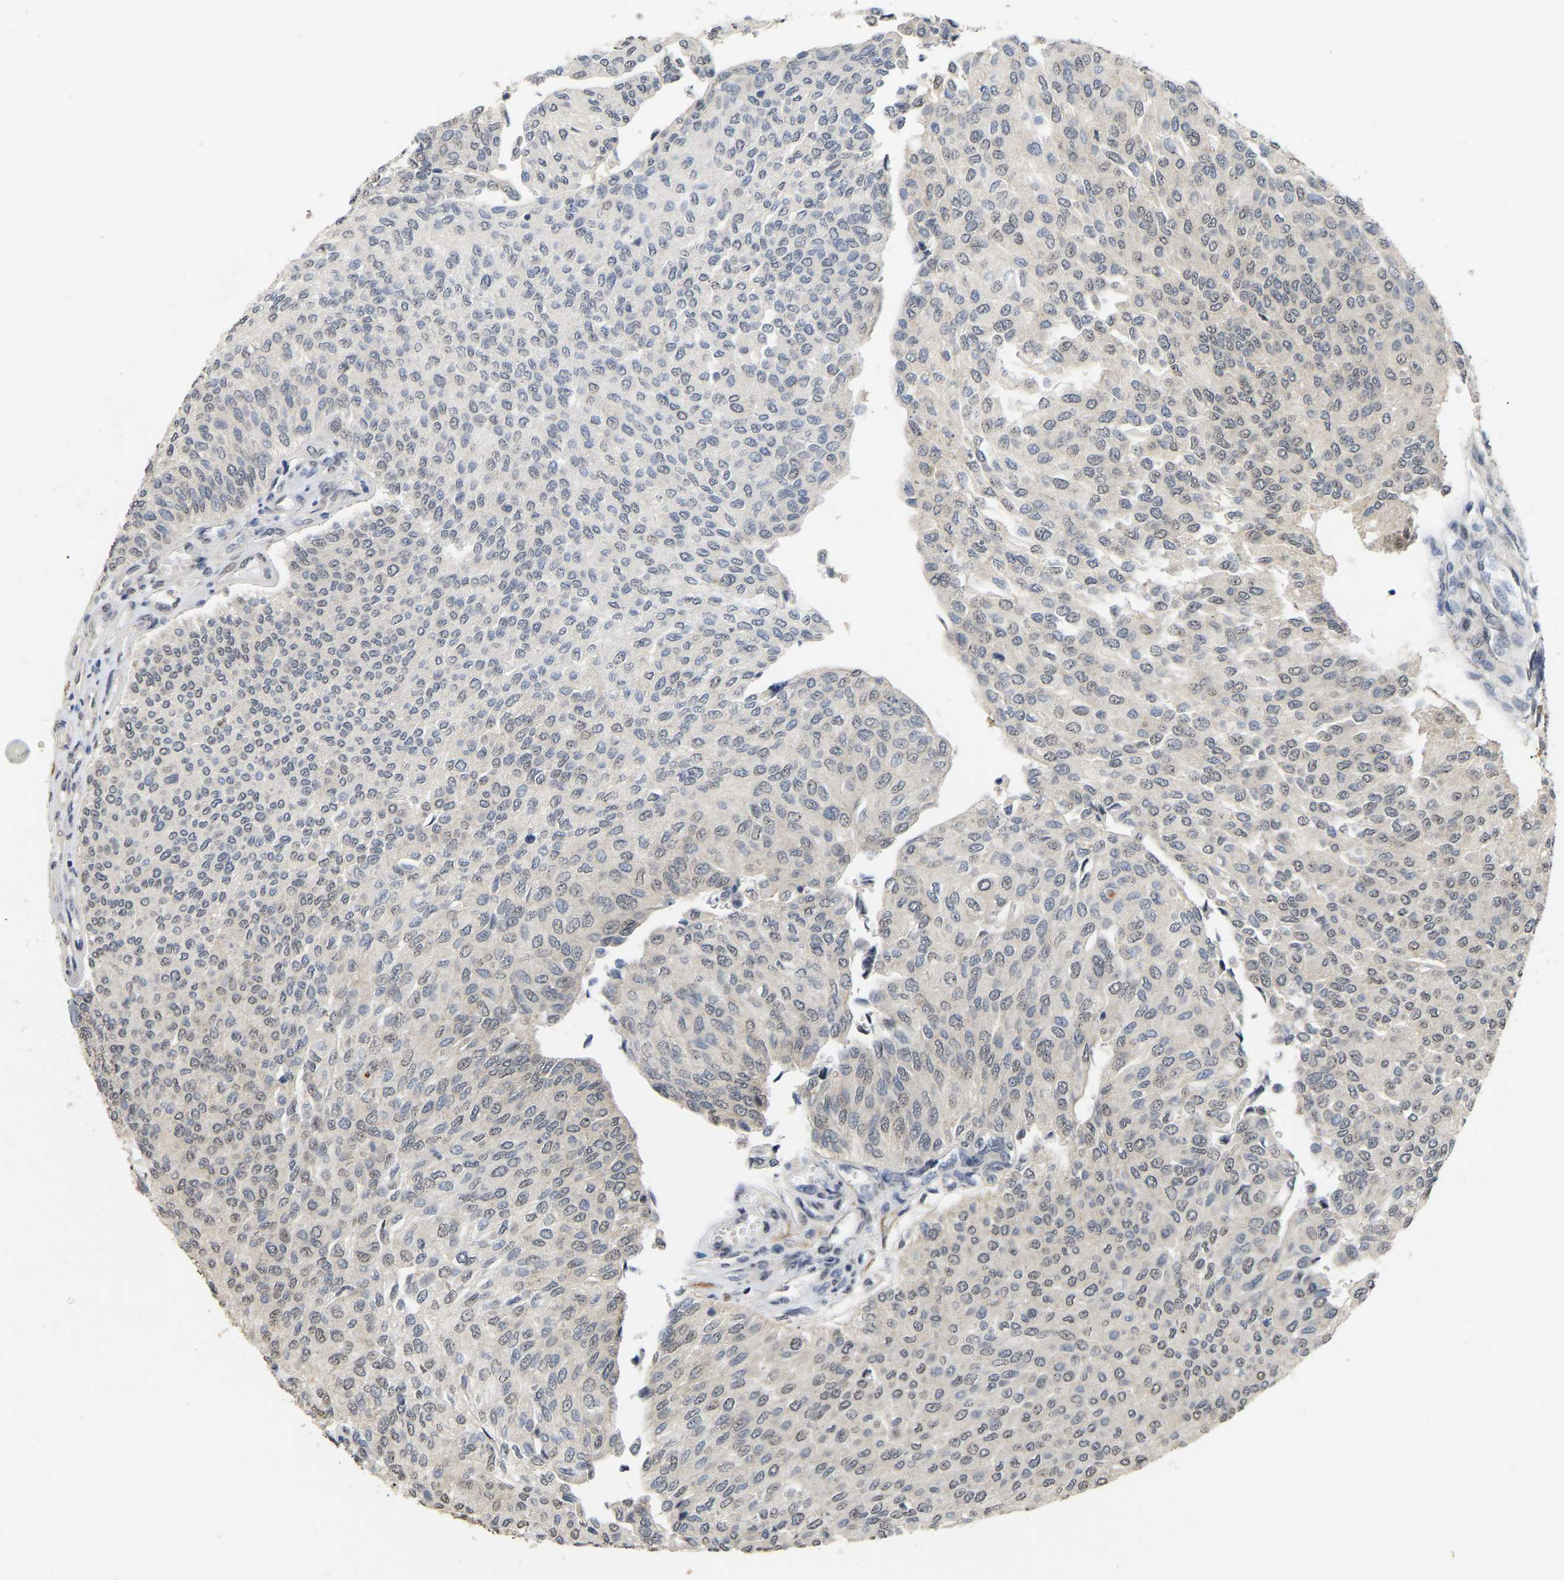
{"staining": {"intensity": "weak", "quantity": "<25%", "location": "nuclear"}, "tissue": "urothelial cancer", "cell_type": "Tumor cells", "image_type": "cancer", "snomed": [{"axis": "morphology", "description": "Urothelial carcinoma, Low grade"}, {"axis": "topography", "description": "Urinary bladder"}], "caption": "Human urothelial cancer stained for a protein using IHC reveals no staining in tumor cells.", "gene": "RUVBL1", "patient": {"sex": "female", "age": 79}}